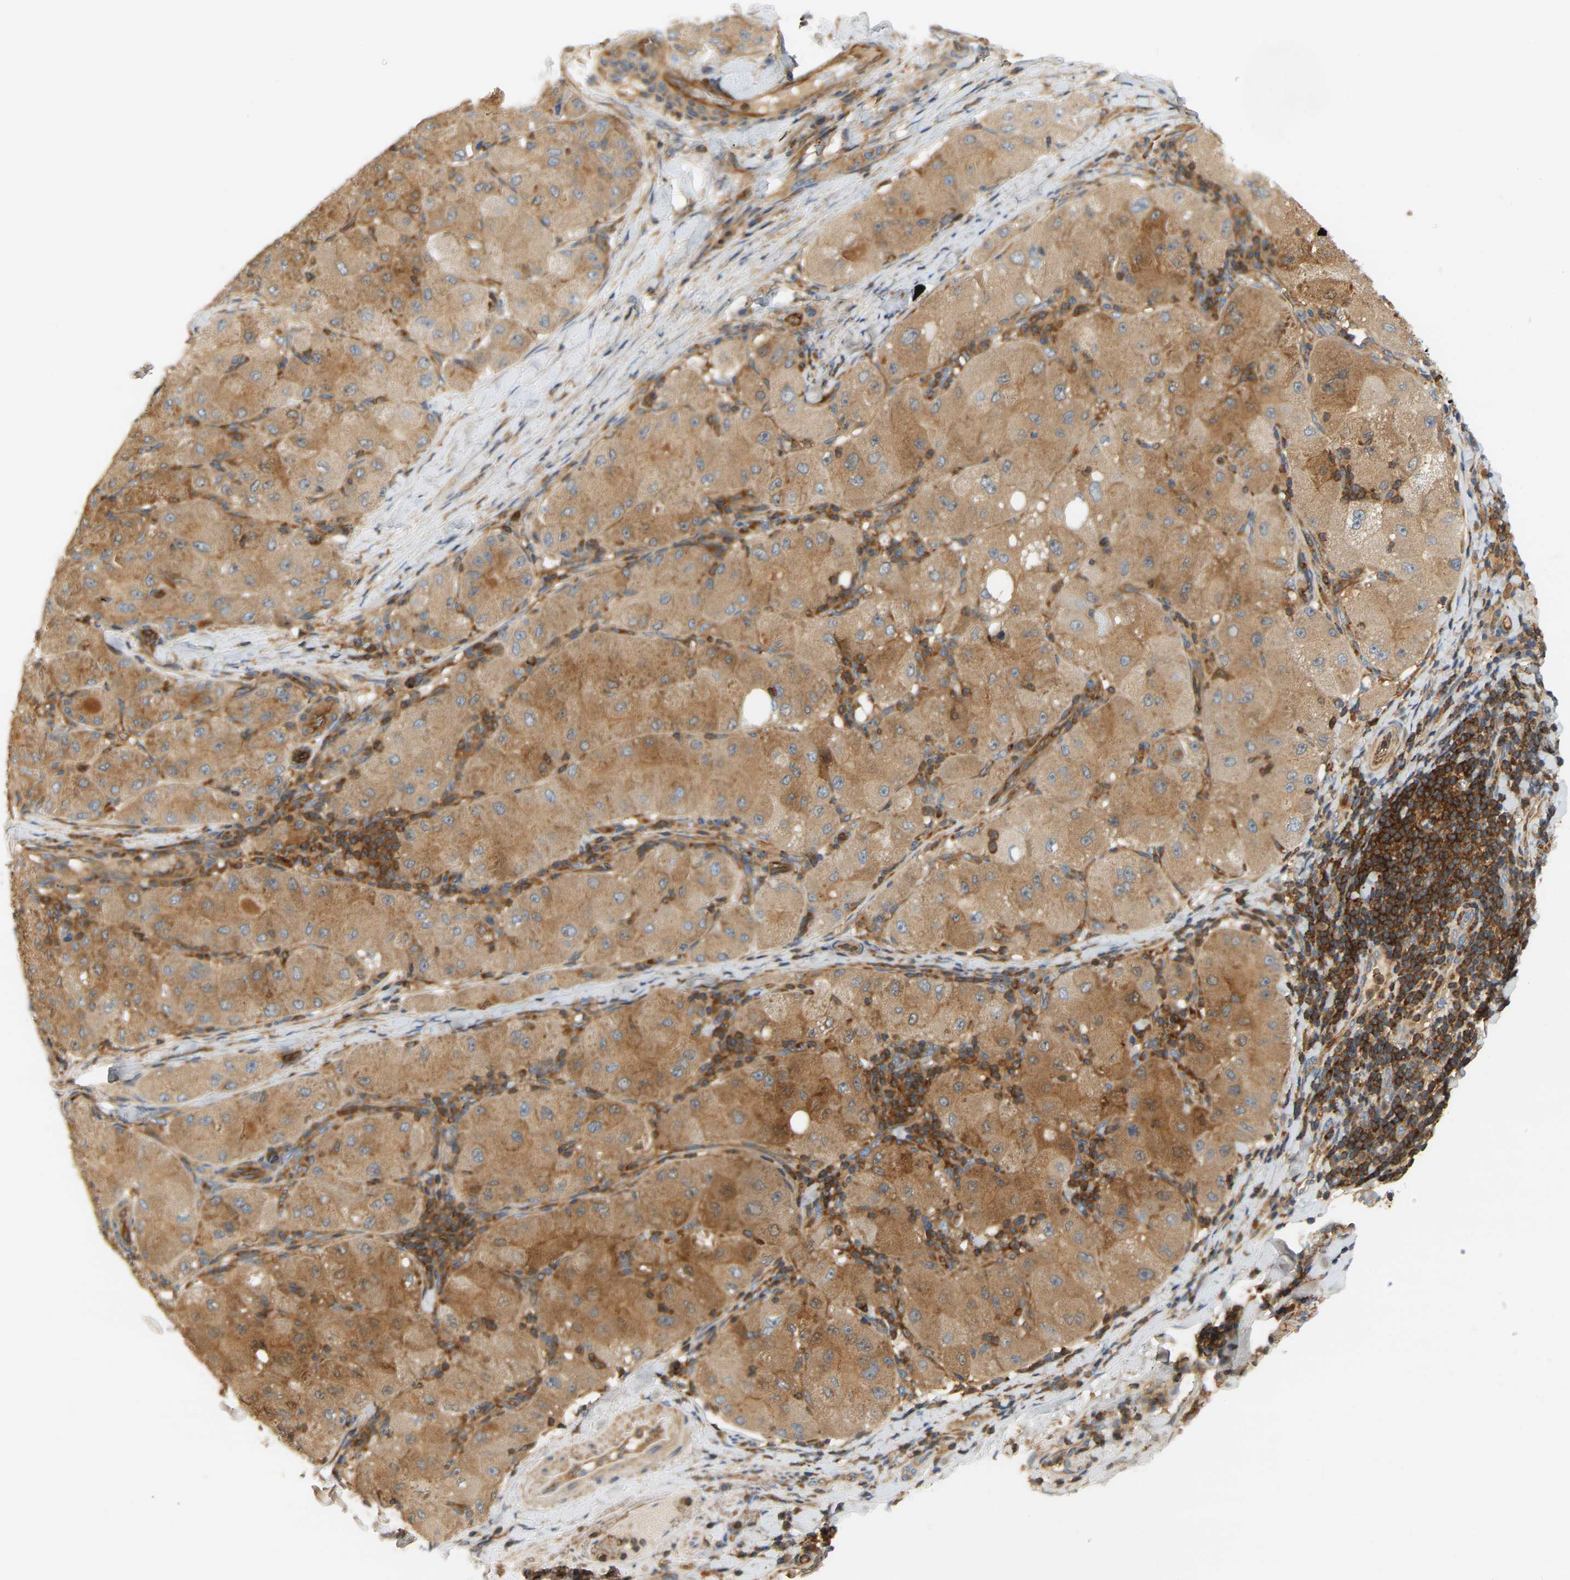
{"staining": {"intensity": "moderate", "quantity": ">75%", "location": "cytoplasmic/membranous"}, "tissue": "liver cancer", "cell_type": "Tumor cells", "image_type": "cancer", "snomed": [{"axis": "morphology", "description": "Carcinoma, Hepatocellular, NOS"}, {"axis": "topography", "description": "Liver"}], "caption": "Hepatocellular carcinoma (liver) stained with DAB immunohistochemistry displays medium levels of moderate cytoplasmic/membranous staining in approximately >75% of tumor cells.", "gene": "AKAP13", "patient": {"sex": "male", "age": 80}}